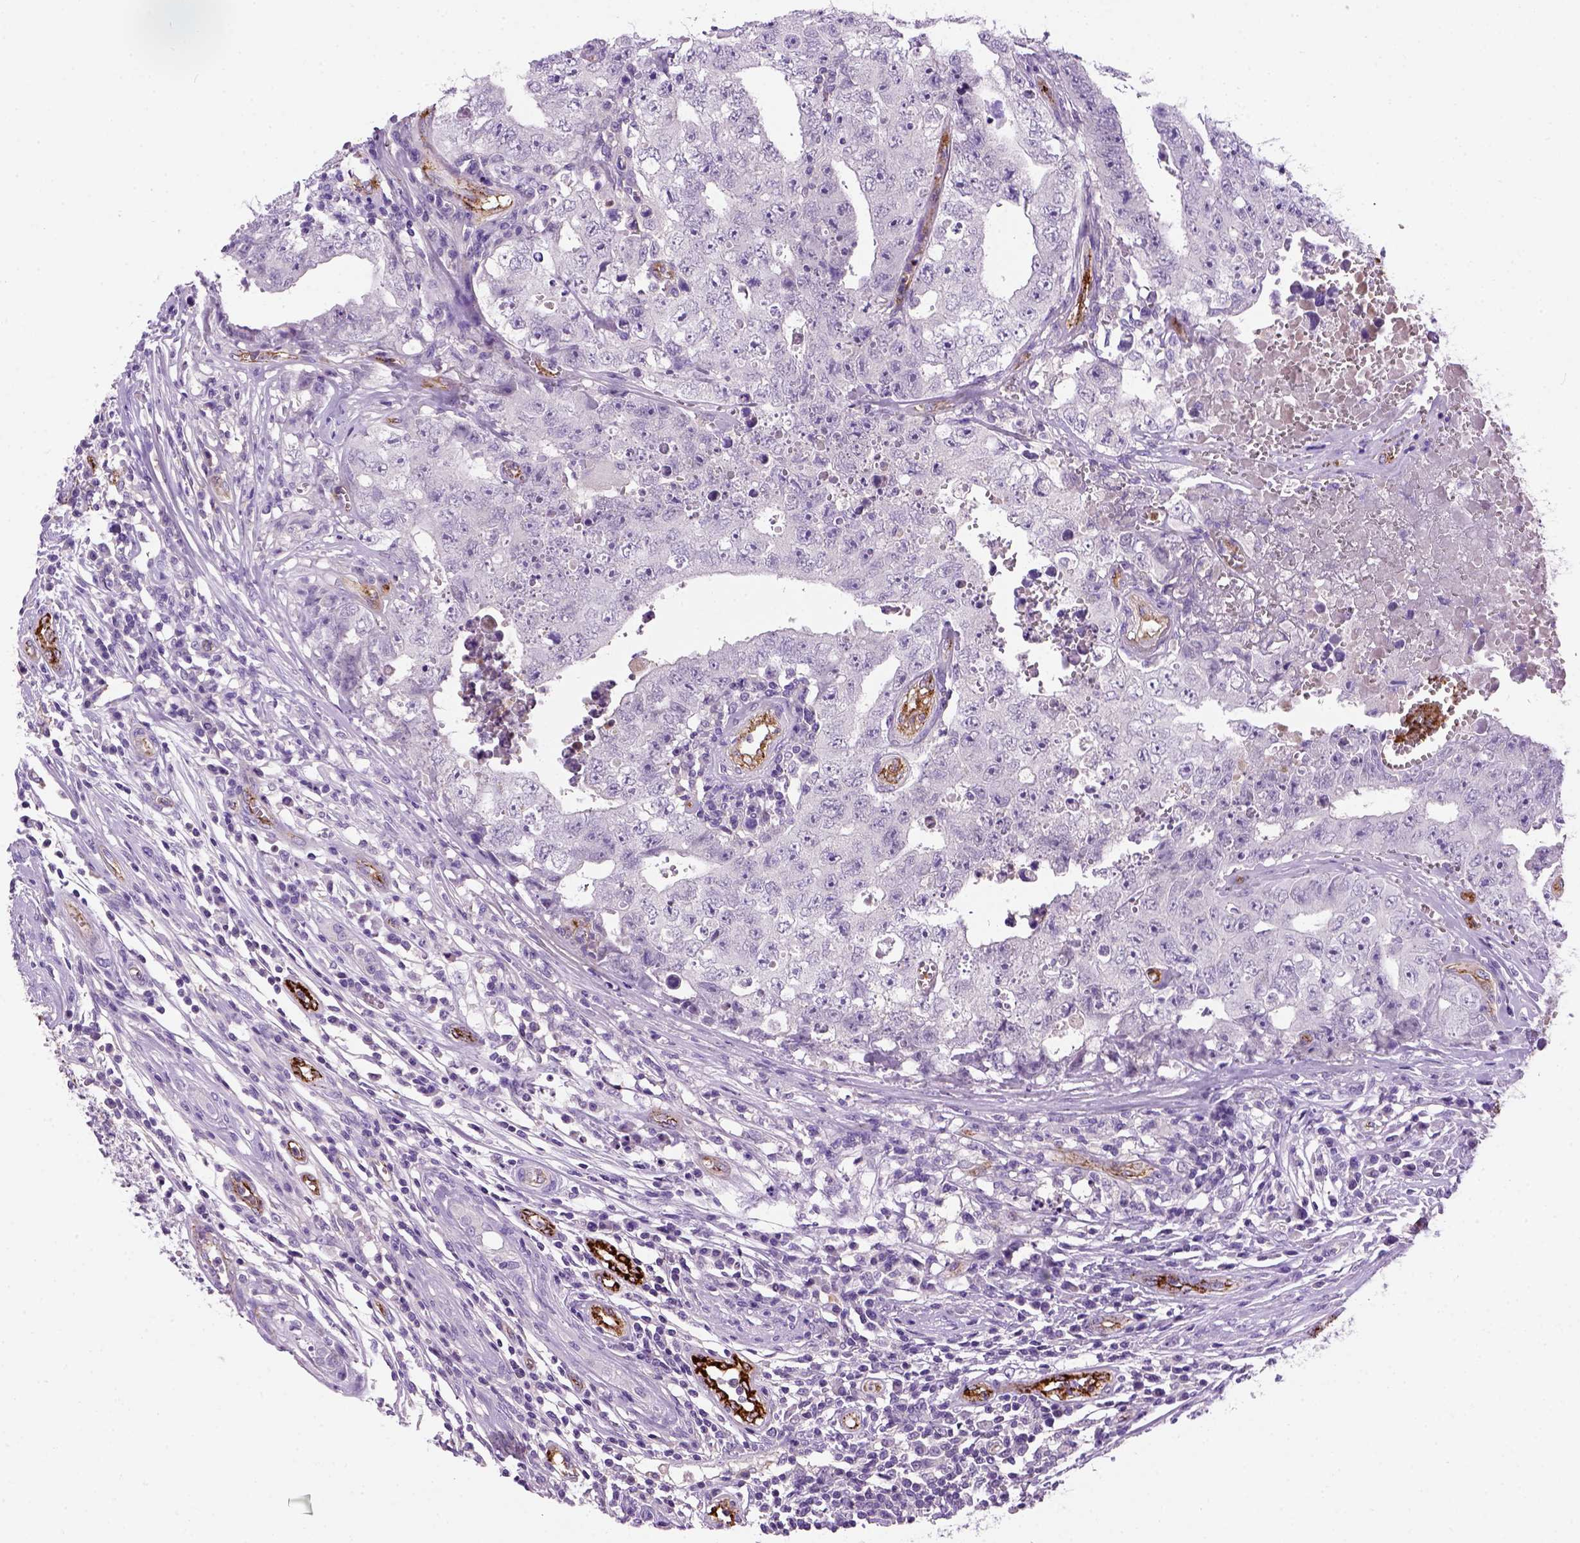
{"staining": {"intensity": "negative", "quantity": "none", "location": "none"}, "tissue": "testis cancer", "cell_type": "Tumor cells", "image_type": "cancer", "snomed": [{"axis": "morphology", "description": "Carcinoma, Embryonal, NOS"}, {"axis": "topography", "description": "Testis"}], "caption": "This is a photomicrograph of IHC staining of testis embryonal carcinoma, which shows no staining in tumor cells. The staining is performed using DAB (3,3'-diaminobenzidine) brown chromogen with nuclei counter-stained in using hematoxylin.", "gene": "VWF", "patient": {"sex": "male", "age": 36}}